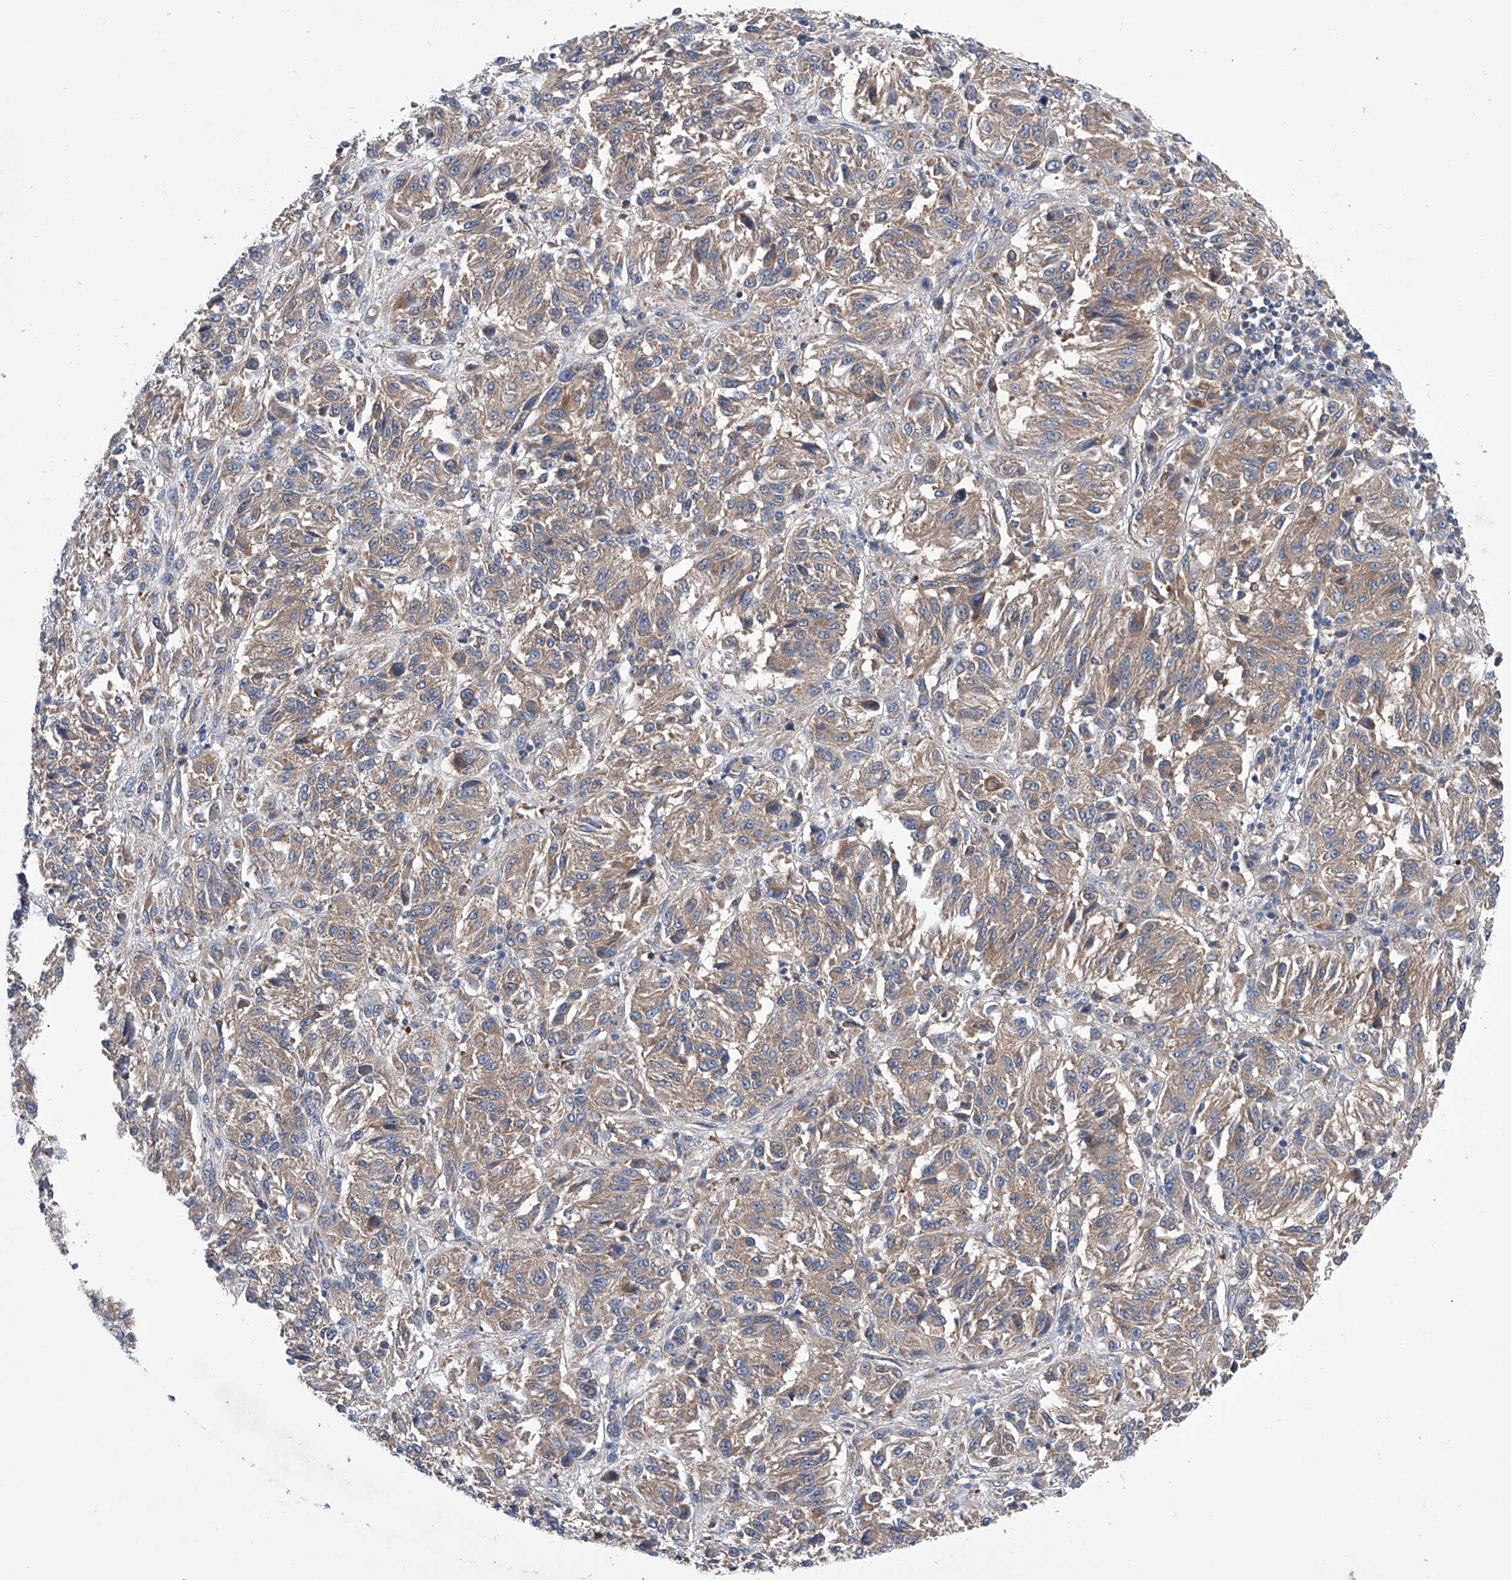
{"staining": {"intensity": "weak", "quantity": ">75%", "location": "cytoplasmic/membranous"}, "tissue": "melanoma", "cell_type": "Tumor cells", "image_type": "cancer", "snomed": [{"axis": "morphology", "description": "Malignant melanoma, Metastatic site"}, {"axis": "topography", "description": "Lung"}], "caption": "Immunohistochemistry (IHC) photomicrograph of neoplastic tissue: melanoma stained using immunohistochemistry (IHC) shows low levels of weak protein expression localized specifically in the cytoplasmic/membranous of tumor cells, appearing as a cytoplasmic/membranous brown color.", "gene": "SPATA20", "patient": {"sex": "male", "age": 64}}